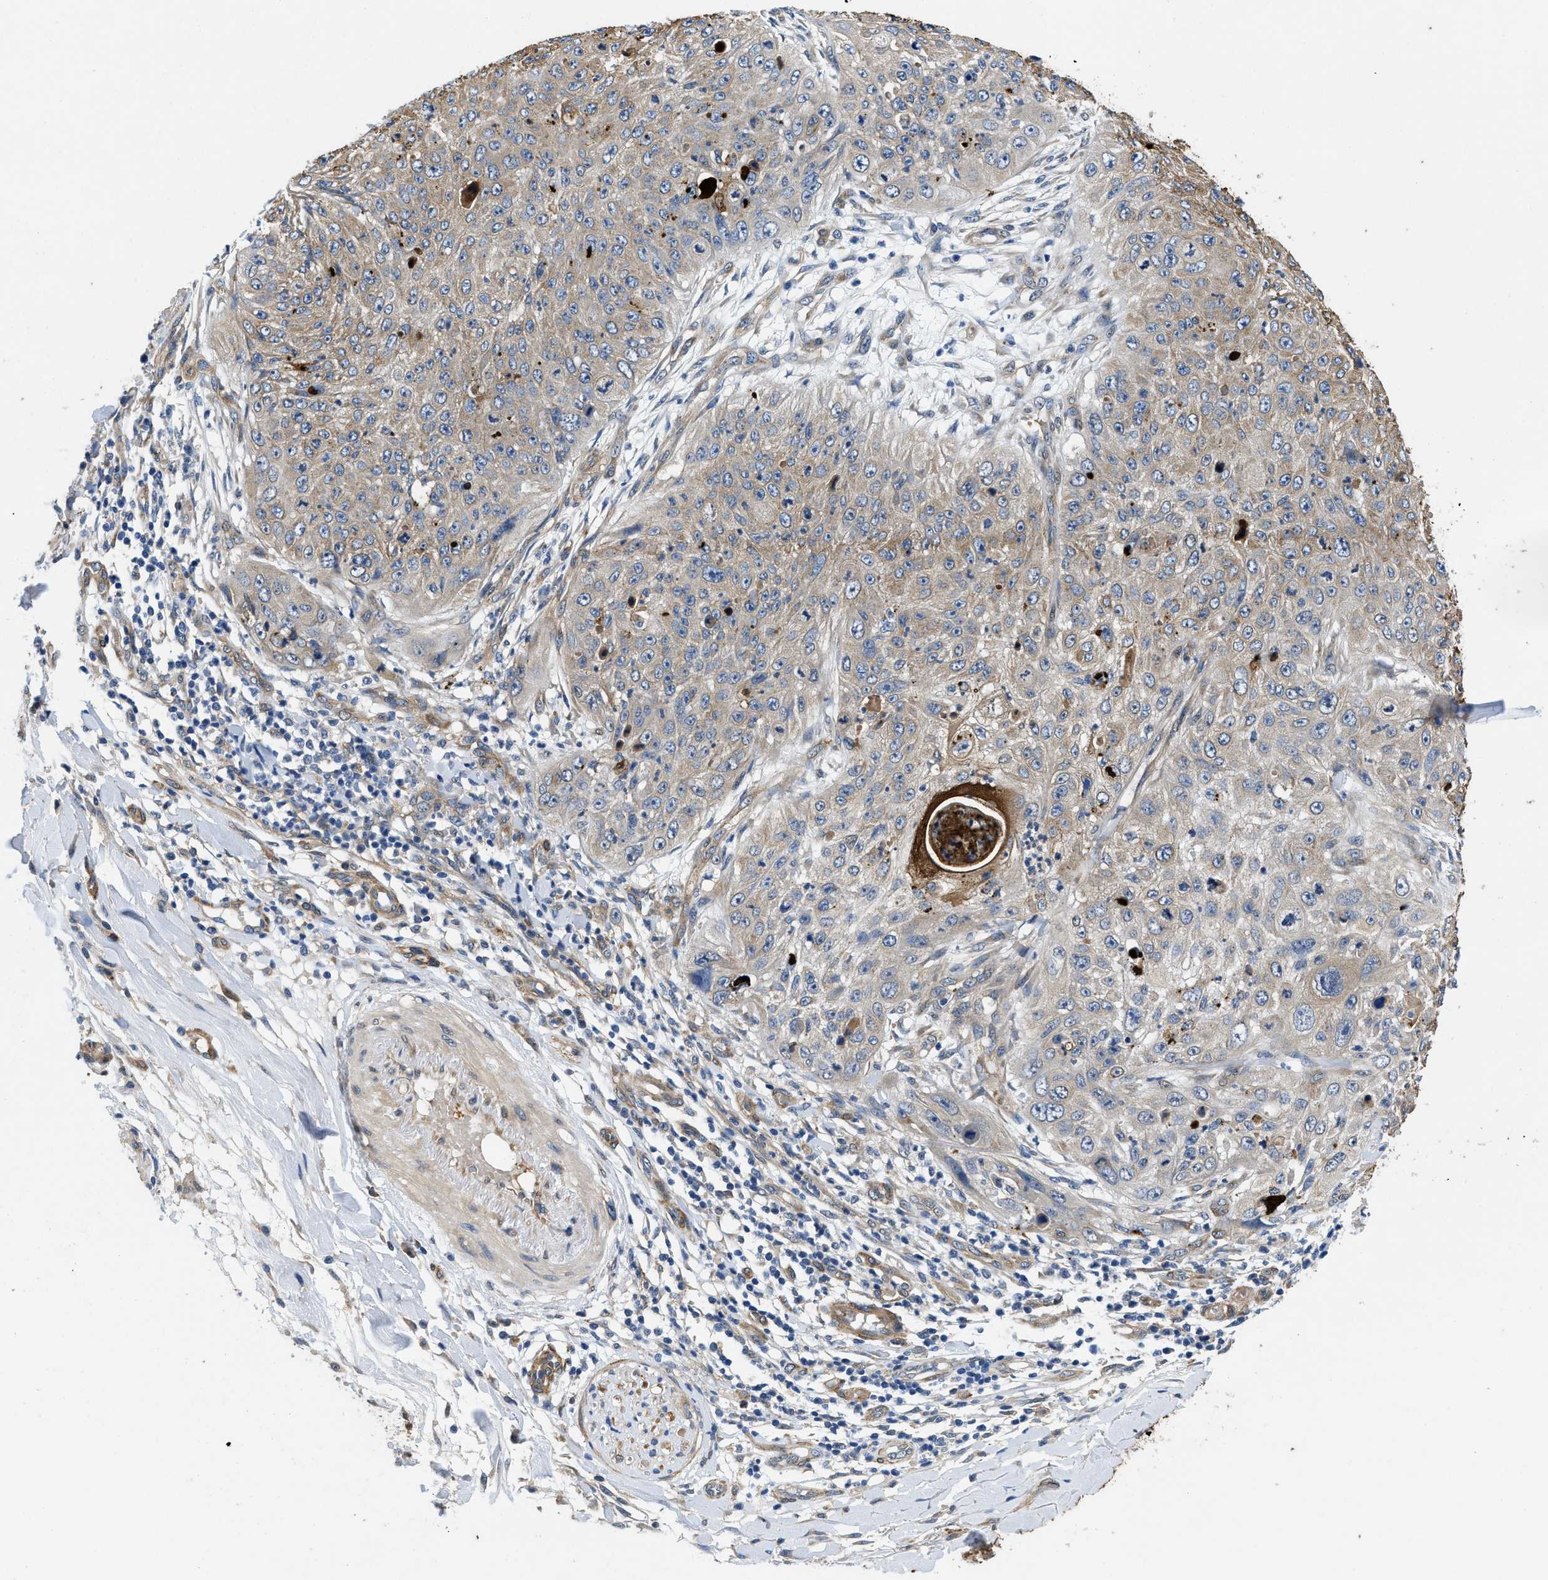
{"staining": {"intensity": "weak", "quantity": "<25%", "location": "cytoplasmic/membranous"}, "tissue": "skin cancer", "cell_type": "Tumor cells", "image_type": "cancer", "snomed": [{"axis": "morphology", "description": "Squamous cell carcinoma, NOS"}, {"axis": "topography", "description": "Skin"}], "caption": "A histopathology image of human skin cancer is negative for staining in tumor cells.", "gene": "RAPH1", "patient": {"sex": "female", "age": 80}}